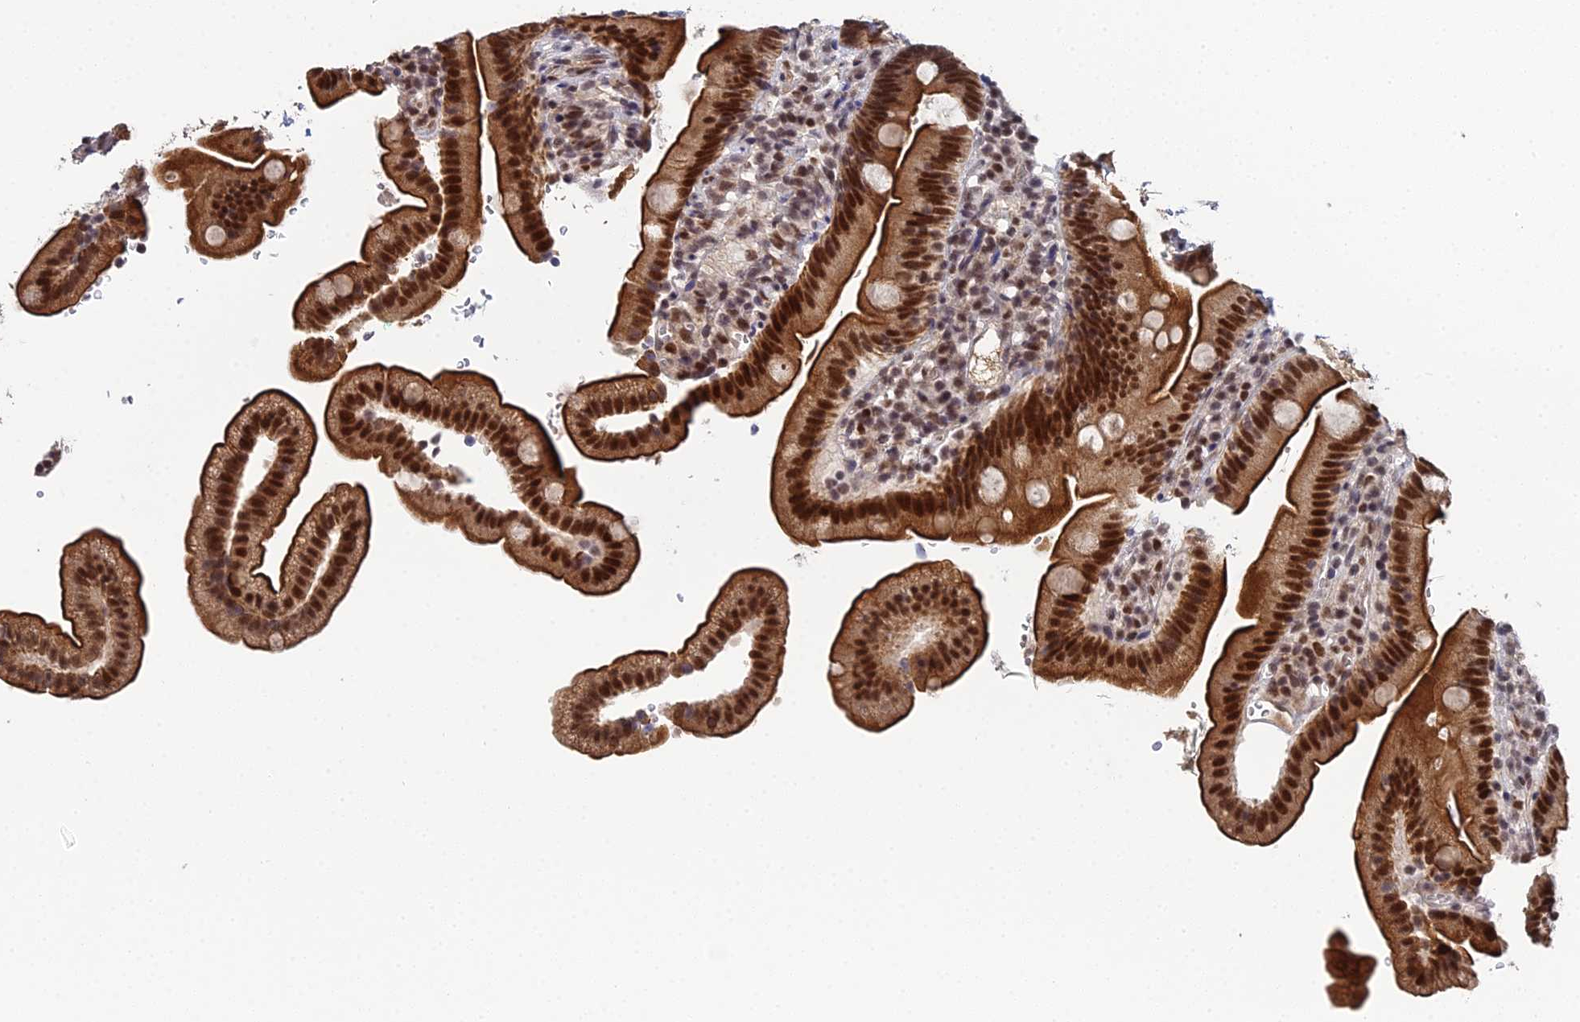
{"staining": {"intensity": "strong", "quantity": ">75%", "location": "cytoplasmic/membranous,nuclear"}, "tissue": "duodenum", "cell_type": "Glandular cells", "image_type": "normal", "snomed": [{"axis": "morphology", "description": "Normal tissue, NOS"}, {"axis": "topography", "description": "Duodenum"}], "caption": "Duodenum was stained to show a protein in brown. There is high levels of strong cytoplasmic/membranous,nuclear expression in approximately >75% of glandular cells. The protein is stained brown, and the nuclei are stained in blue (DAB (3,3'-diaminobenzidine) IHC with brightfield microscopy, high magnification).", "gene": "BIVM", "patient": {"sex": "female", "age": 67}}